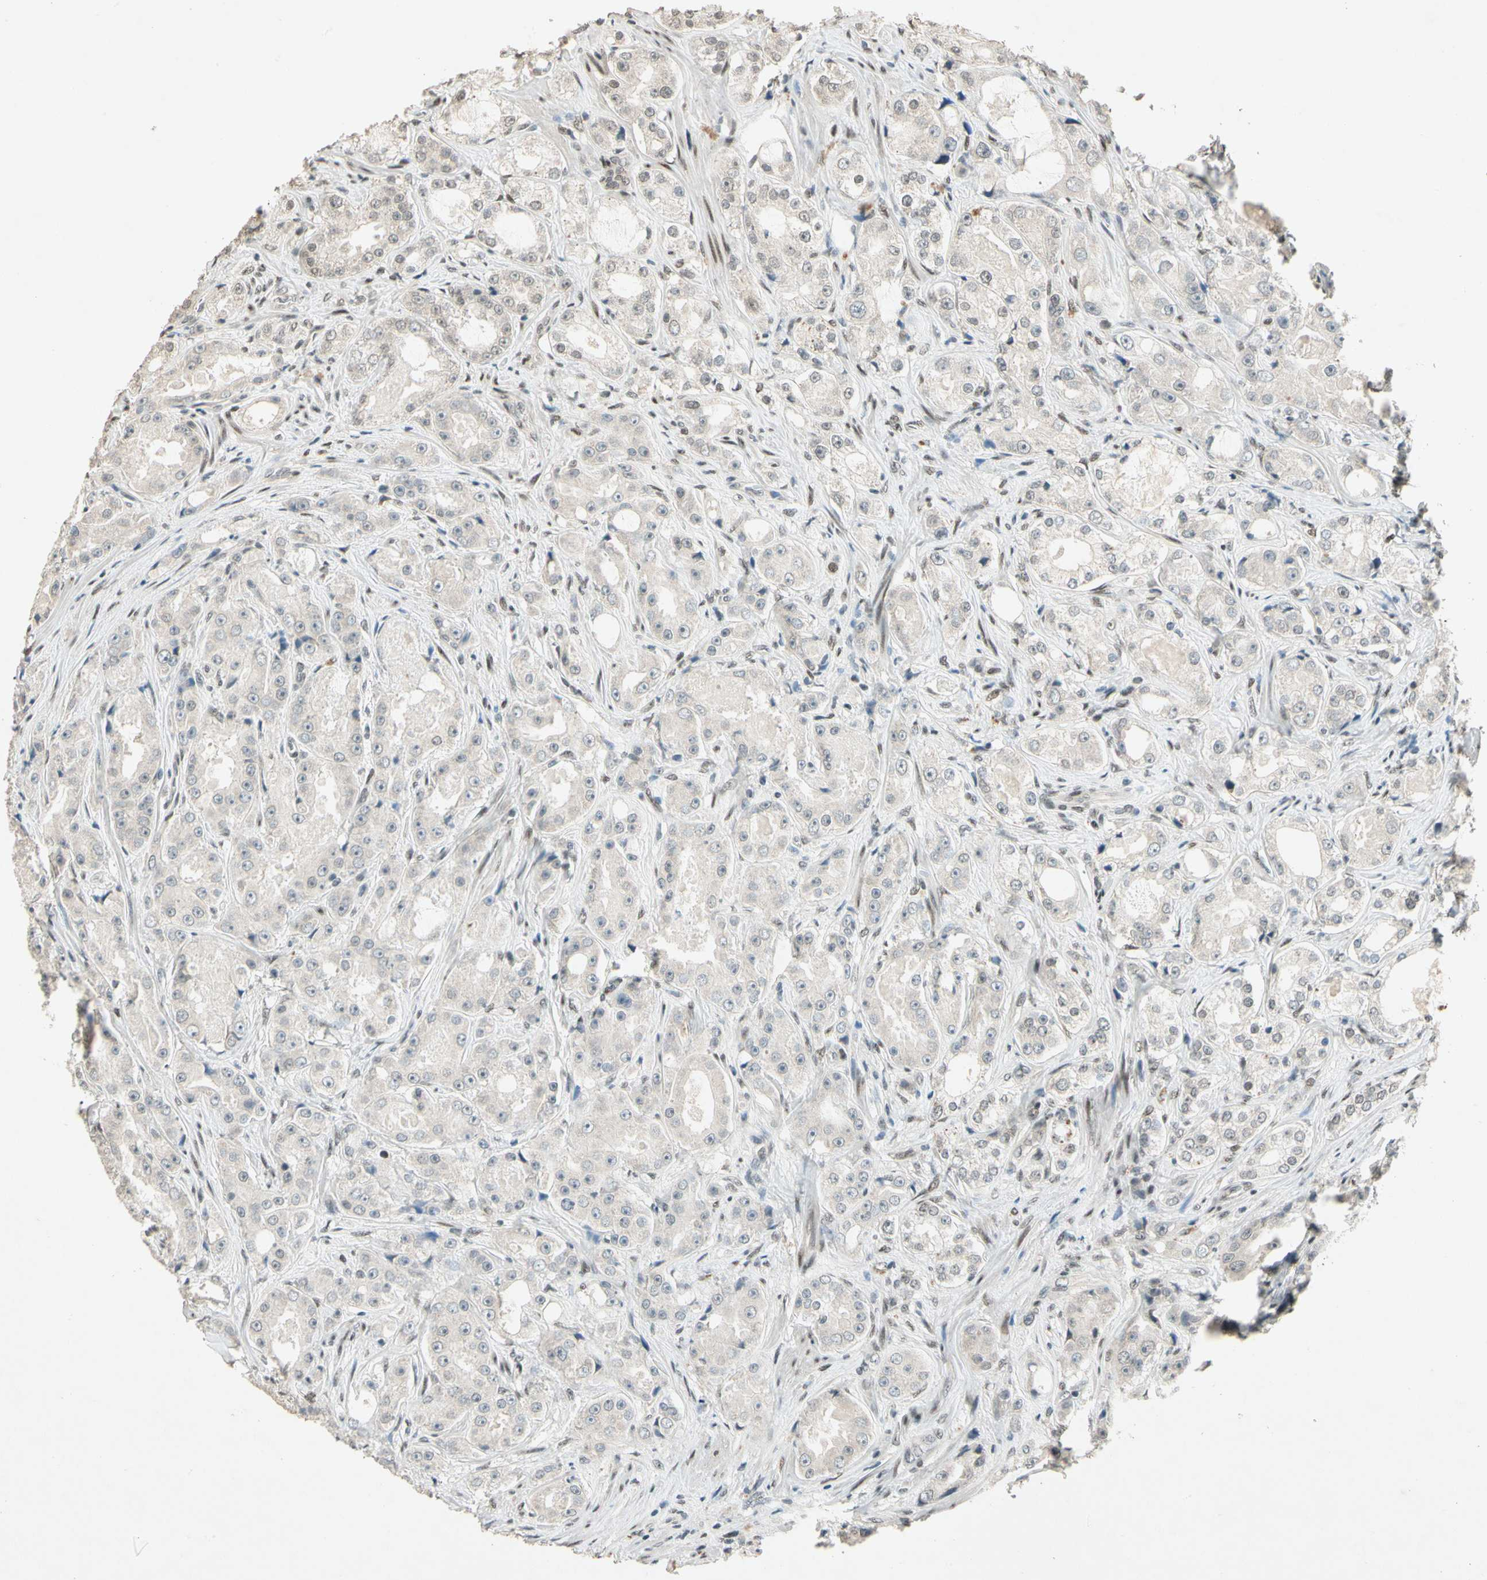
{"staining": {"intensity": "weak", "quantity": "<25%", "location": "cytoplasmic/membranous,nuclear"}, "tissue": "prostate cancer", "cell_type": "Tumor cells", "image_type": "cancer", "snomed": [{"axis": "morphology", "description": "Adenocarcinoma, High grade"}, {"axis": "topography", "description": "Prostate"}], "caption": "A histopathology image of human prostate high-grade adenocarcinoma is negative for staining in tumor cells. (DAB (3,3'-diaminobenzidine) immunohistochemistry (IHC), high magnification).", "gene": "ZBTB4", "patient": {"sex": "male", "age": 73}}